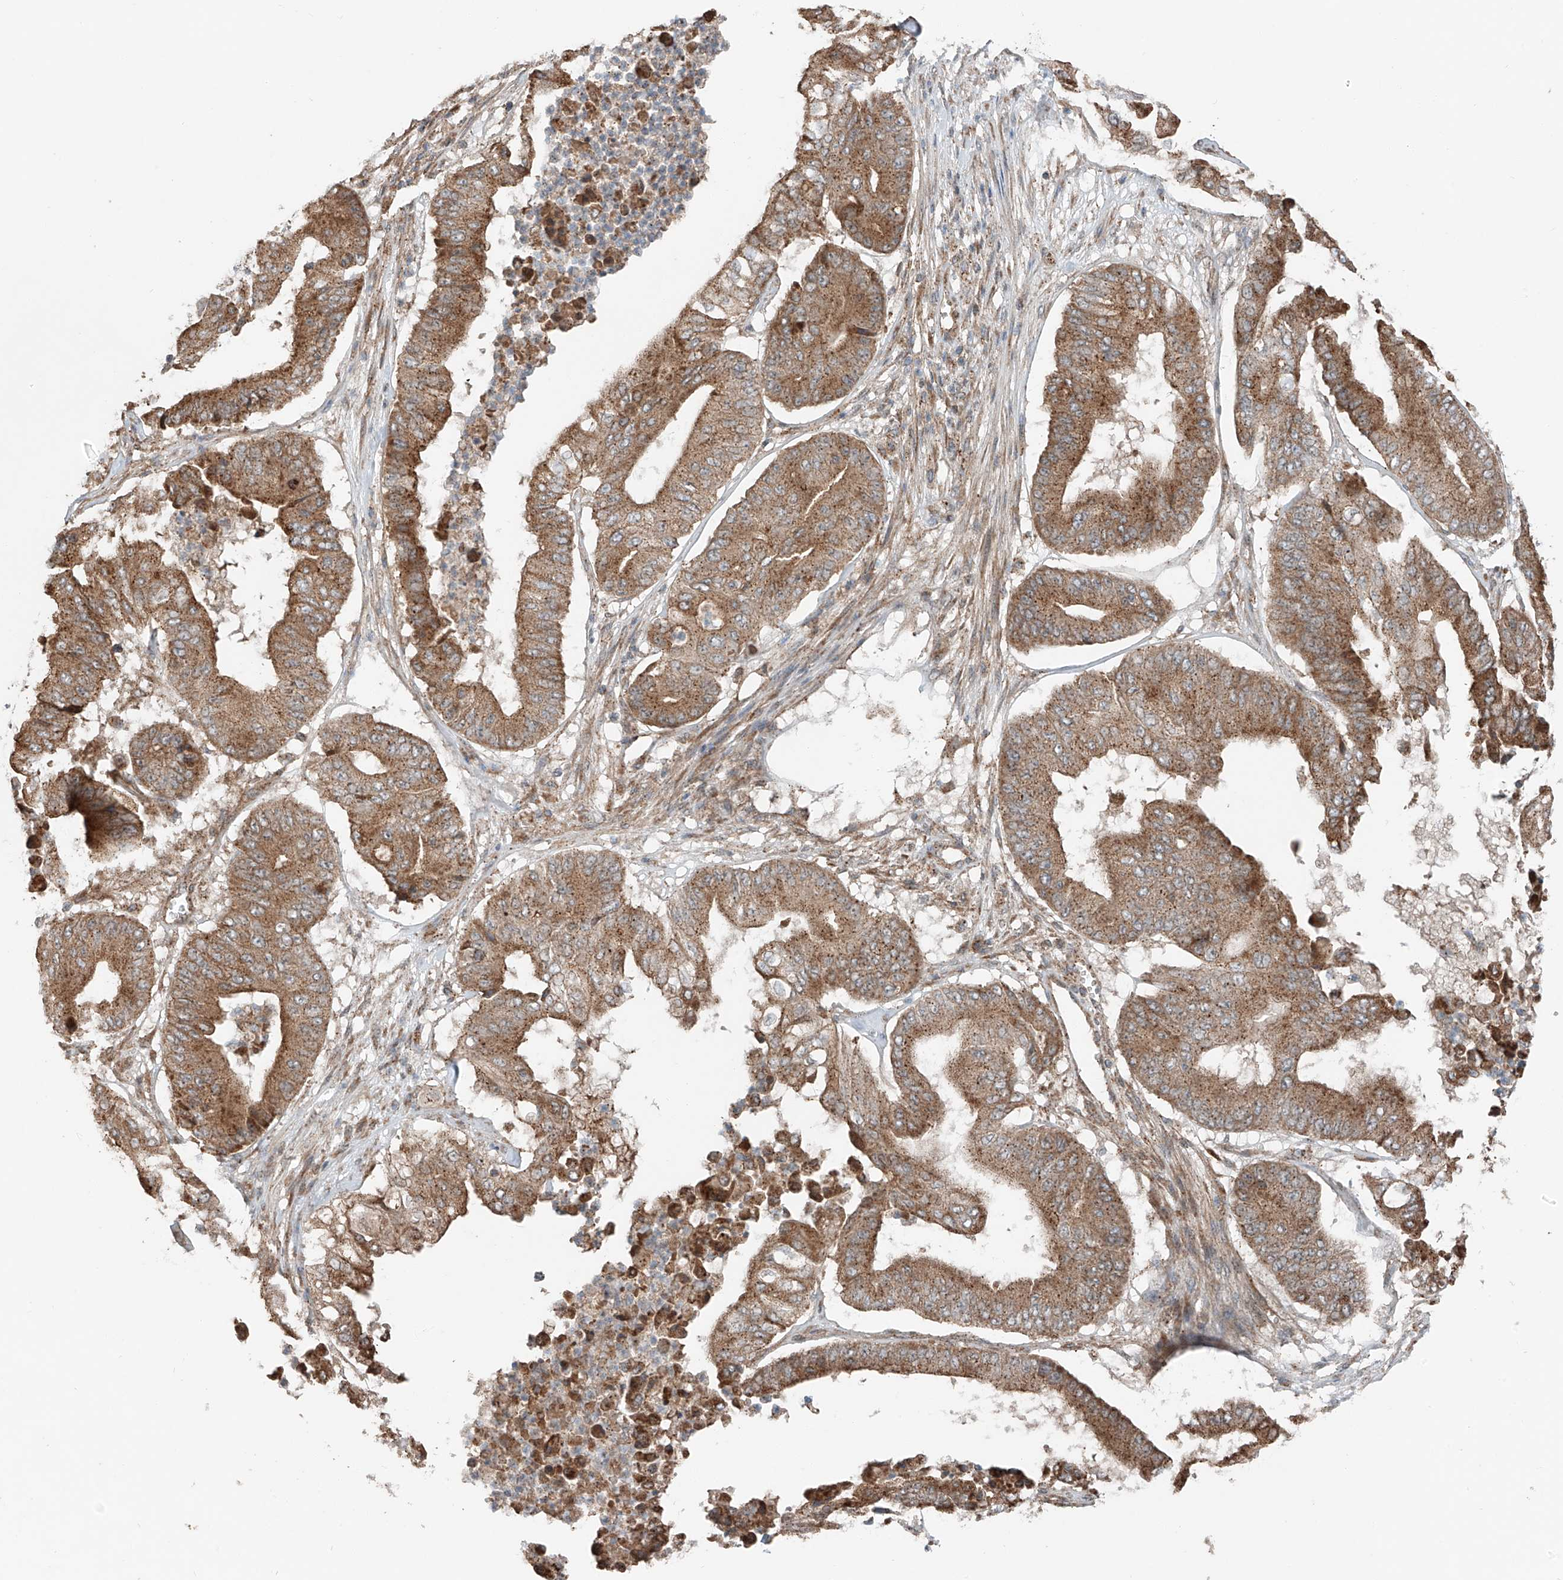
{"staining": {"intensity": "moderate", "quantity": ">75%", "location": "cytoplasmic/membranous"}, "tissue": "pancreatic cancer", "cell_type": "Tumor cells", "image_type": "cancer", "snomed": [{"axis": "morphology", "description": "Adenocarcinoma, NOS"}, {"axis": "topography", "description": "Pancreas"}], "caption": "There is medium levels of moderate cytoplasmic/membranous expression in tumor cells of pancreatic adenocarcinoma, as demonstrated by immunohistochemical staining (brown color).", "gene": "CEP162", "patient": {"sex": "female", "age": 77}}